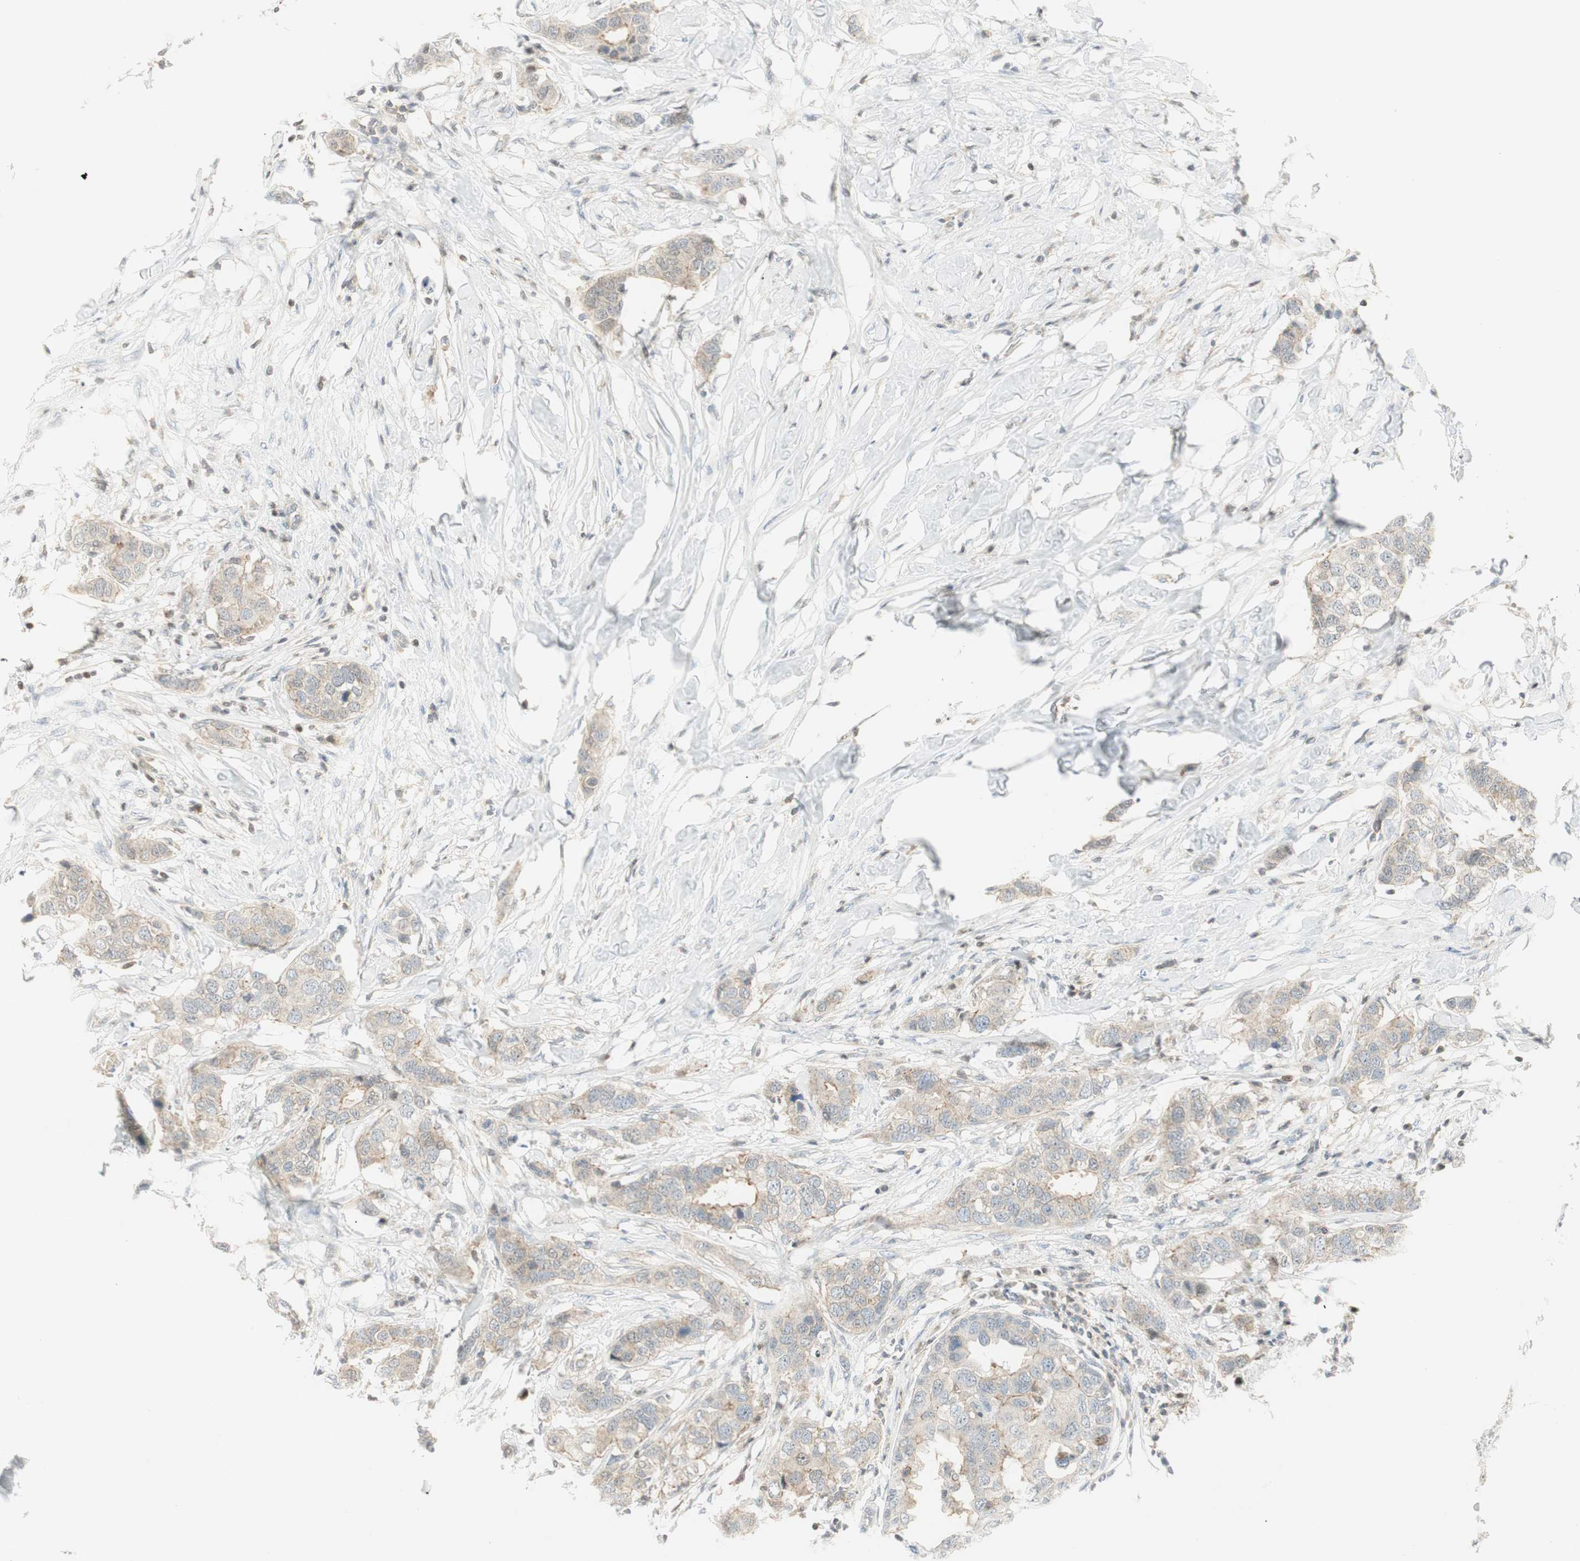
{"staining": {"intensity": "weak", "quantity": ">75%", "location": "cytoplasmic/membranous"}, "tissue": "breast cancer", "cell_type": "Tumor cells", "image_type": "cancer", "snomed": [{"axis": "morphology", "description": "Duct carcinoma"}, {"axis": "topography", "description": "Breast"}], "caption": "Immunohistochemical staining of intraductal carcinoma (breast) displays low levels of weak cytoplasmic/membranous protein staining in about >75% of tumor cells. The protein of interest is stained brown, and the nuclei are stained in blue (DAB IHC with brightfield microscopy, high magnification).", "gene": "PPP1CA", "patient": {"sex": "female", "age": 50}}